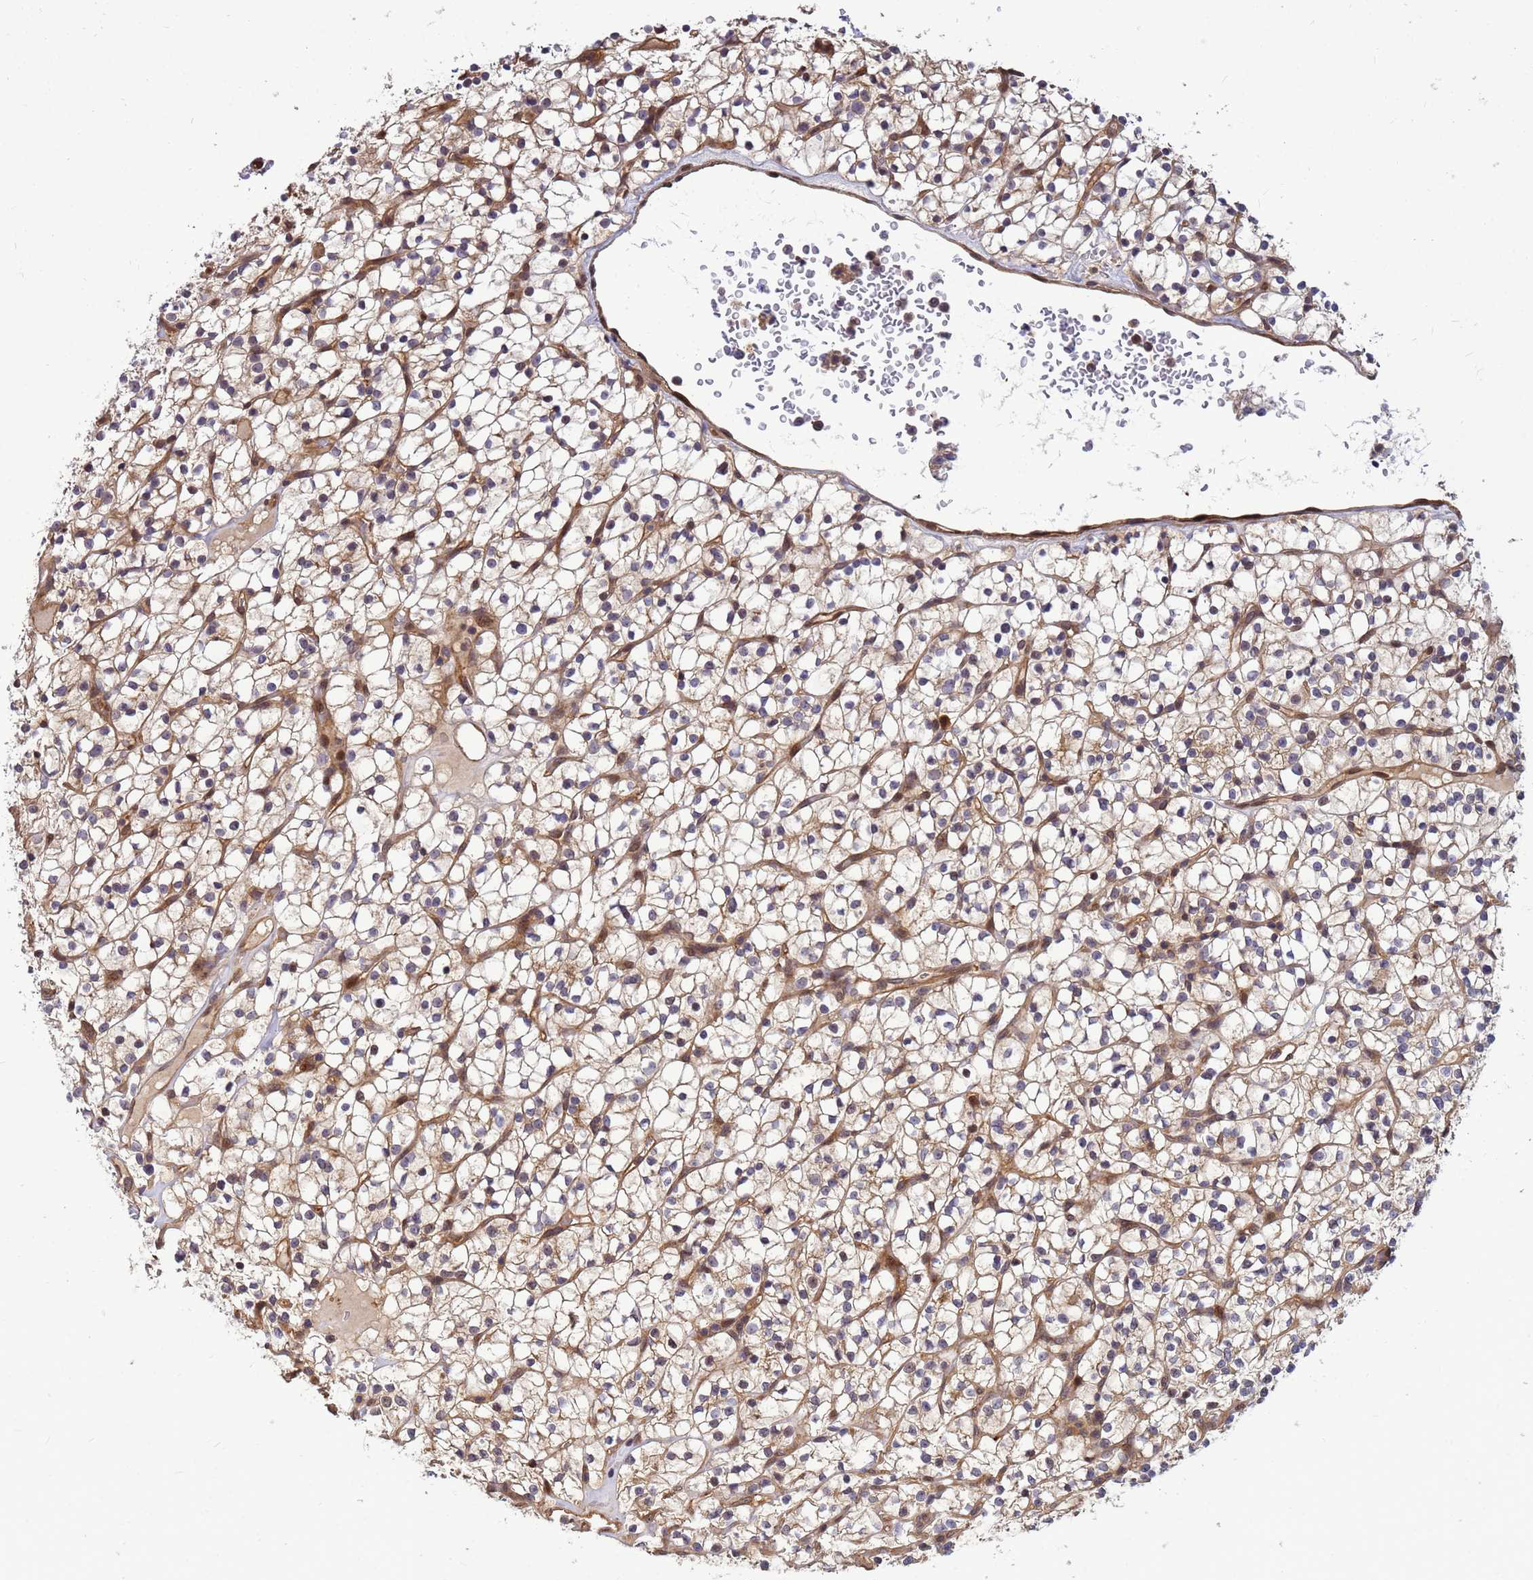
{"staining": {"intensity": "weak", "quantity": "25%-75%", "location": "cytoplasmic/membranous"}, "tissue": "renal cancer", "cell_type": "Tumor cells", "image_type": "cancer", "snomed": [{"axis": "morphology", "description": "Adenocarcinoma, NOS"}, {"axis": "topography", "description": "Kidney"}], "caption": "High-power microscopy captured an immunohistochemistry photomicrograph of renal cancer, revealing weak cytoplasmic/membranous staining in about 25%-75% of tumor cells.", "gene": "DUS4L", "patient": {"sex": "female", "age": 64}}